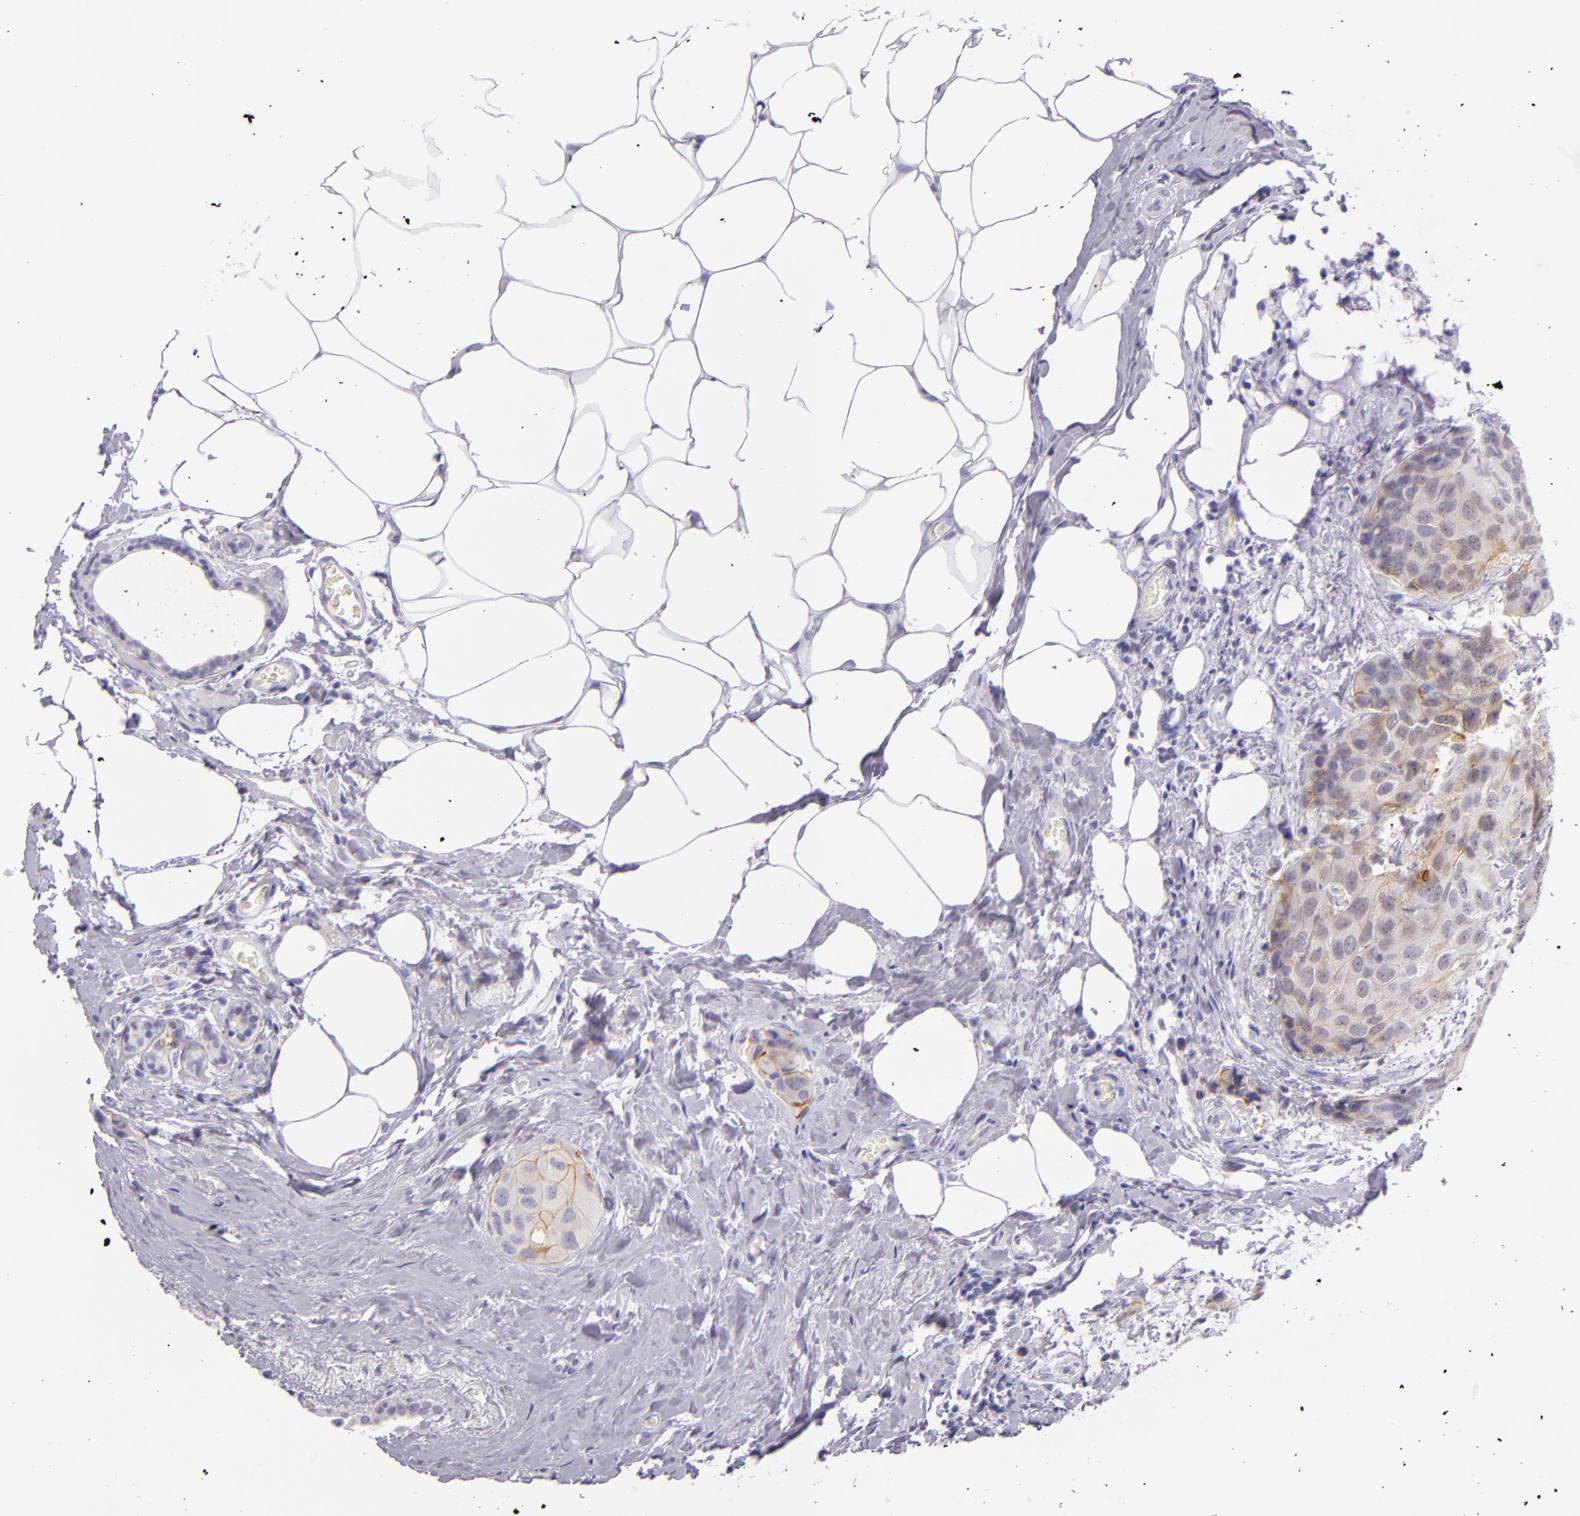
{"staining": {"intensity": "weak", "quantity": "<25%", "location": "cytoplasmic/membranous"}, "tissue": "breast cancer", "cell_type": "Tumor cells", "image_type": "cancer", "snomed": [{"axis": "morphology", "description": "Duct carcinoma"}, {"axis": "topography", "description": "Breast"}], "caption": "DAB immunohistochemical staining of human breast infiltrating ductal carcinoma exhibits no significant staining in tumor cells. The staining is performed using DAB (3,3'-diaminobenzidine) brown chromogen with nuclei counter-stained in using hematoxylin.", "gene": "CEACAM1", "patient": {"sex": "female", "age": 68}}